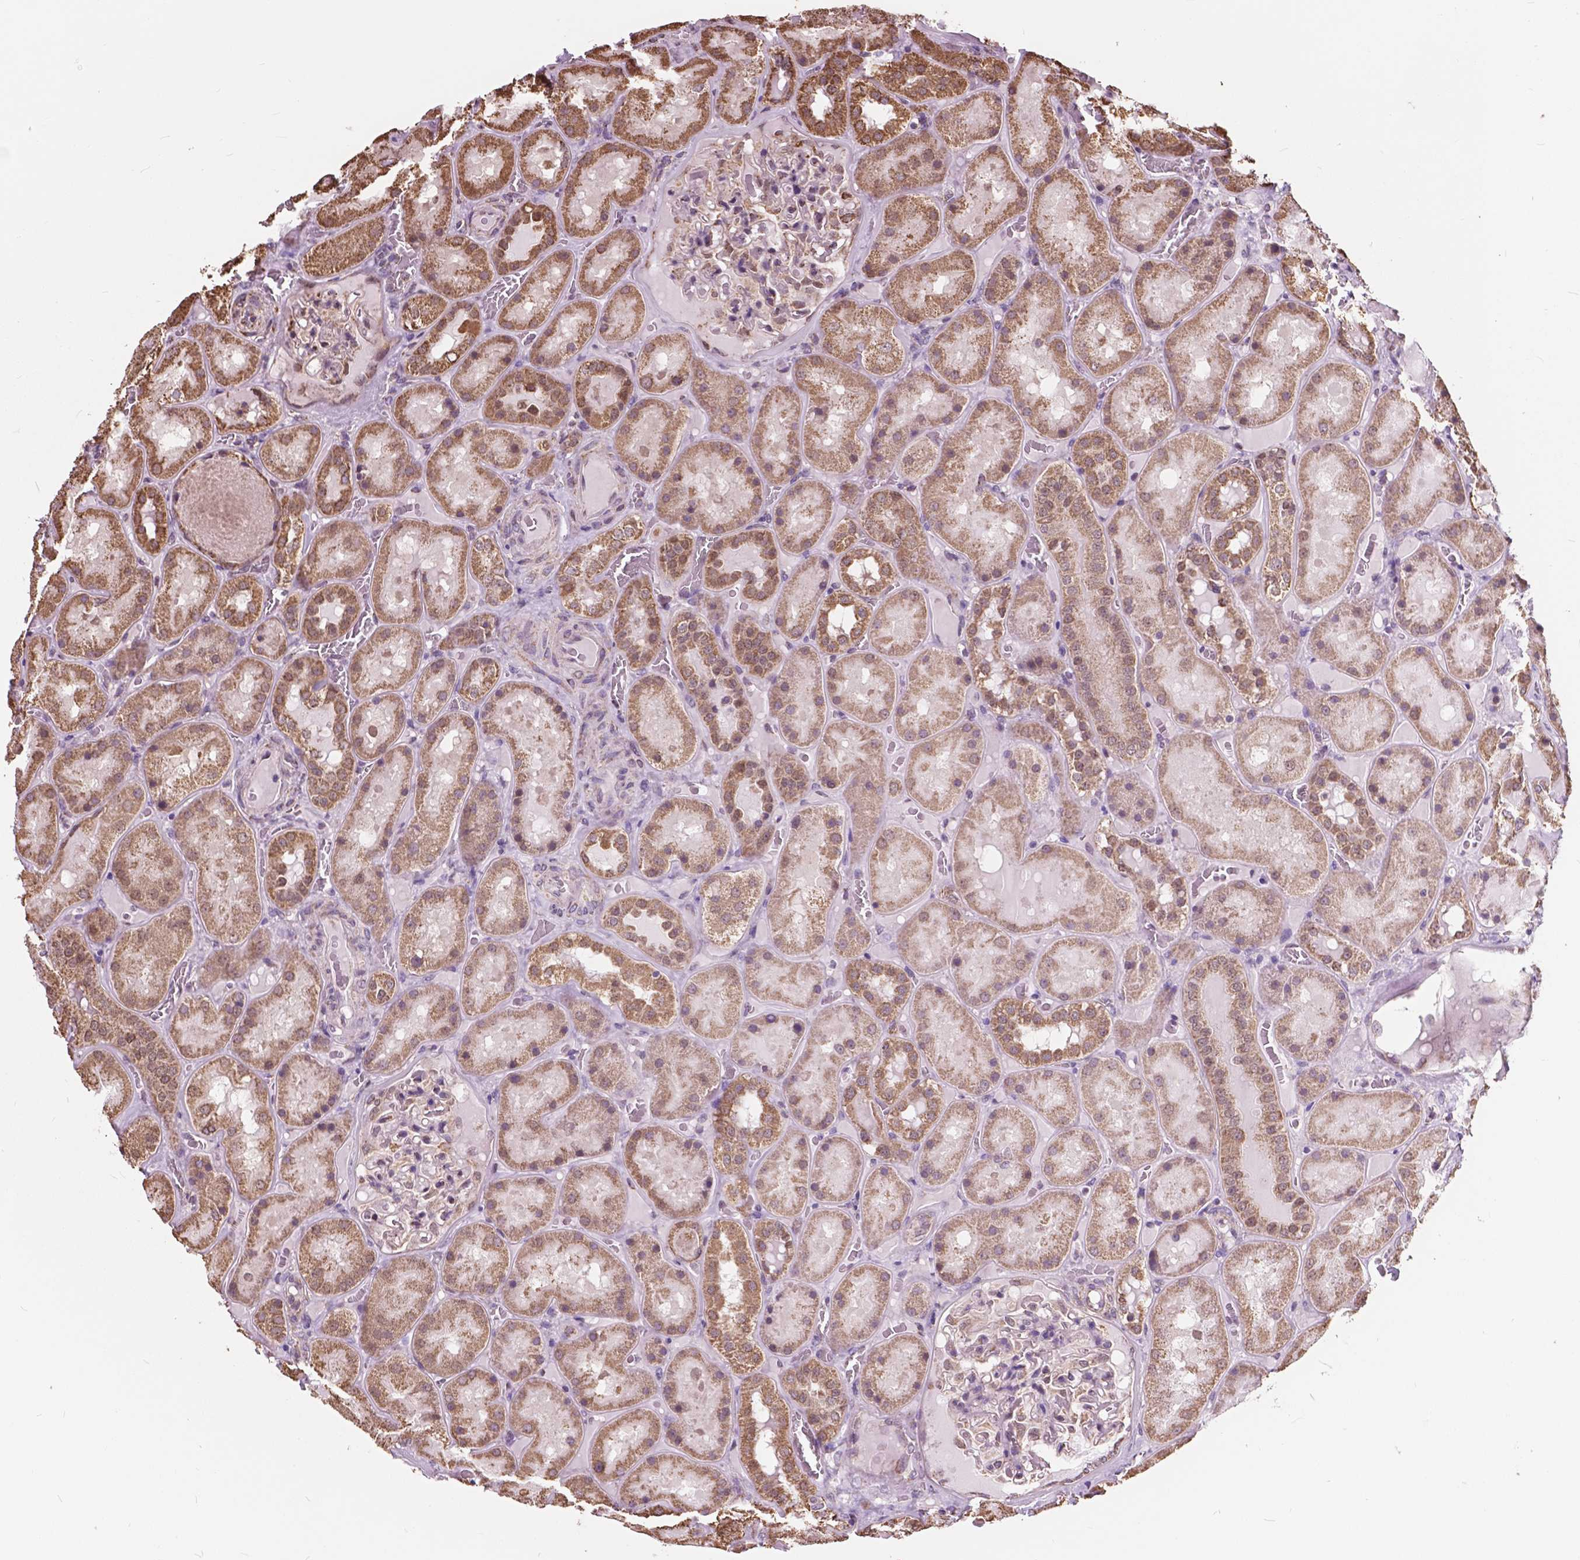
{"staining": {"intensity": "weak", "quantity": "25%-75%", "location": "cytoplasmic/membranous"}, "tissue": "kidney", "cell_type": "Cells in glomeruli", "image_type": "normal", "snomed": [{"axis": "morphology", "description": "Normal tissue, NOS"}, {"axis": "topography", "description": "Kidney"}], "caption": "Immunohistochemistry (IHC) of benign human kidney exhibits low levels of weak cytoplasmic/membranous expression in approximately 25%-75% of cells in glomeruli.", "gene": "SCOC", "patient": {"sex": "male", "age": 73}}